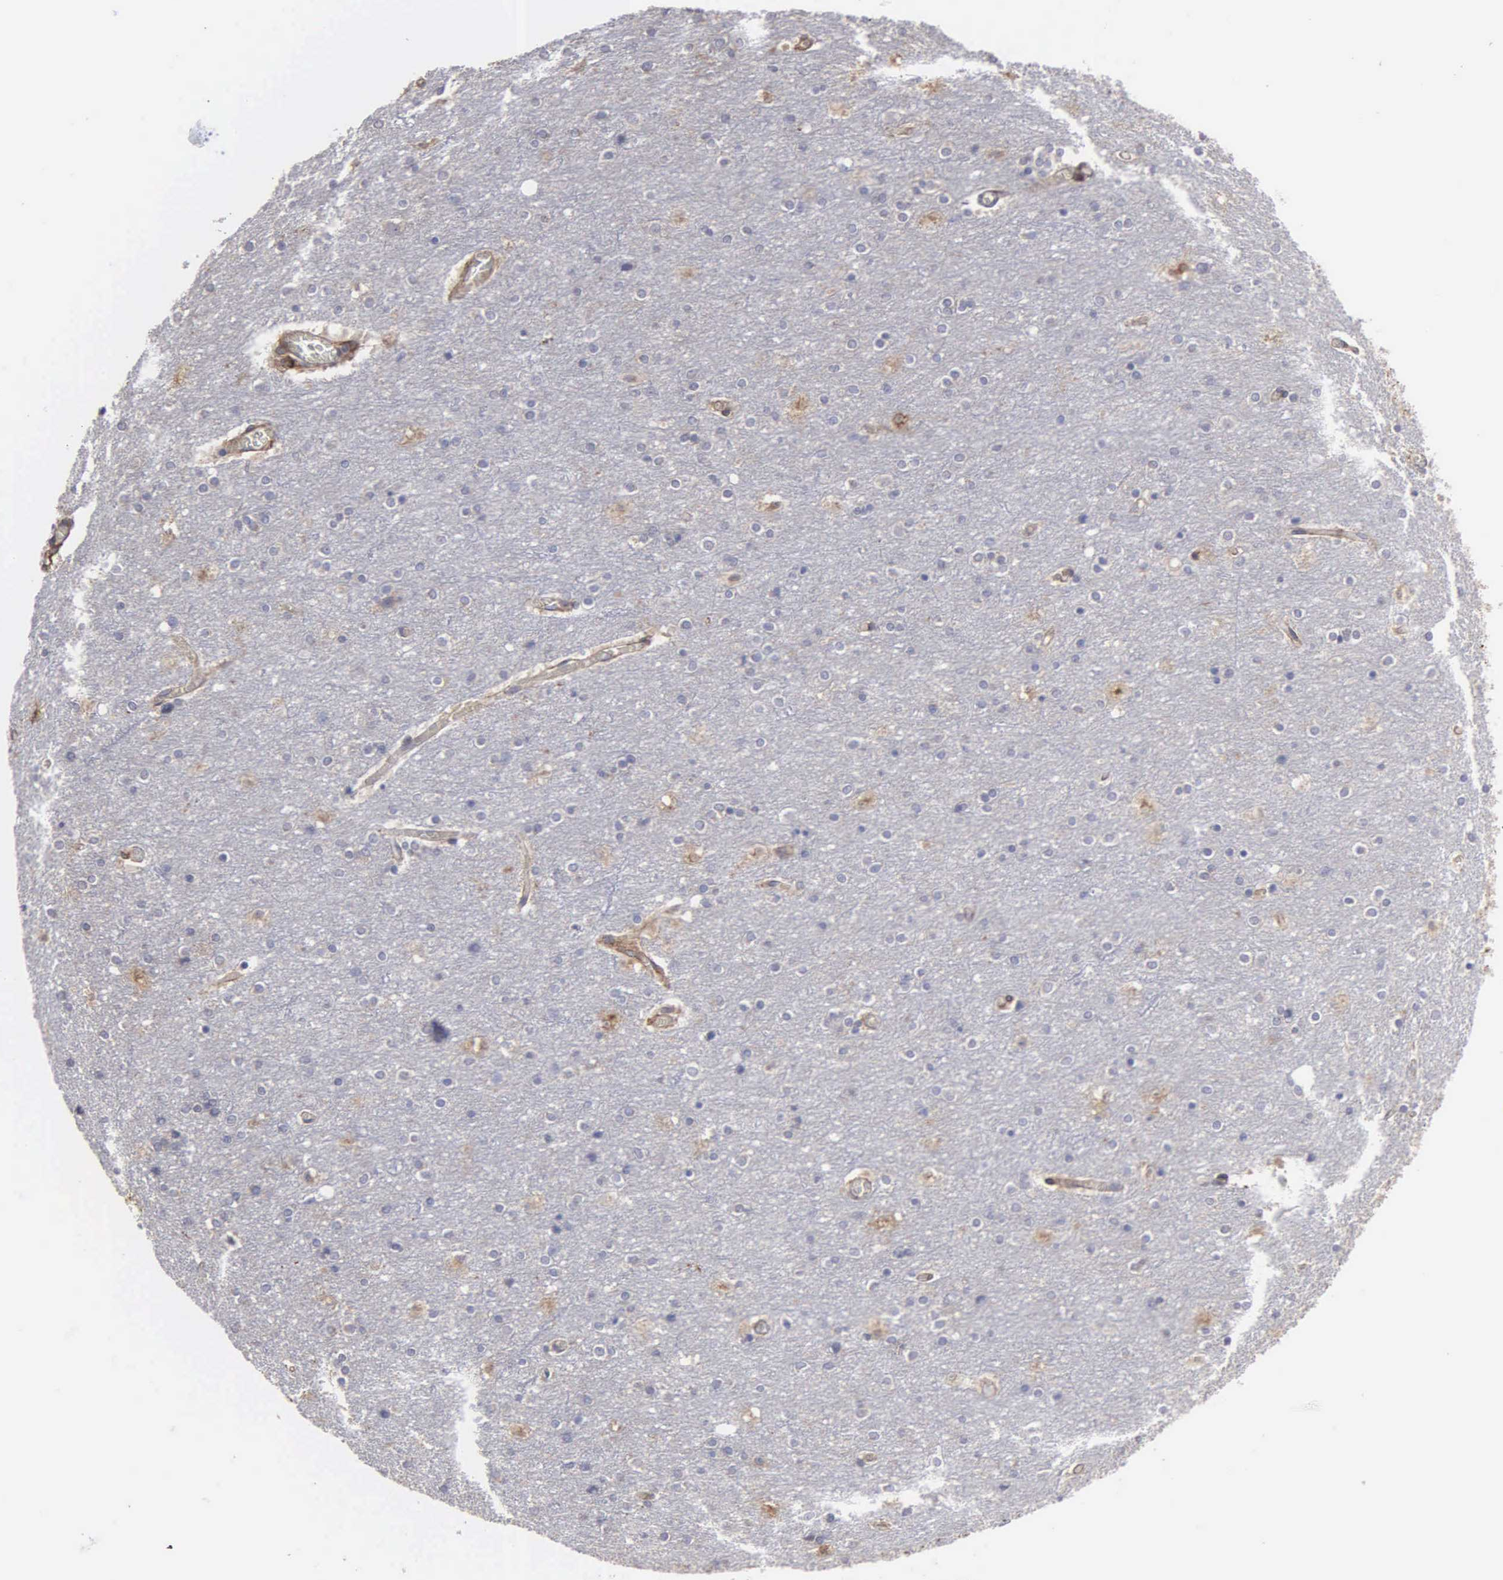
{"staining": {"intensity": "moderate", "quantity": "25%-75%", "location": "cytoplasmic/membranous"}, "tissue": "cerebral cortex", "cell_type": "Endothelial cells", "image_type": "normal", "snomed": [{"axis": "morphology", "description": "Normal tissue, NOS"}, {"axis": "topography", "description": "Cerebral cortex"}], "caption": "Immunohistochemistry (IHC) micrograph of normal cerebral cortex: human cerebral cortex stained using immunohistochemistry shows medium levels of moderate protein expression localized specifically in the cytoplasmic/membranous of endothelial cells, appearing as a cytoplasmic/membranous brown color.", "gene": "LIN52", "patient": {"sex": "female", "age": 54}}